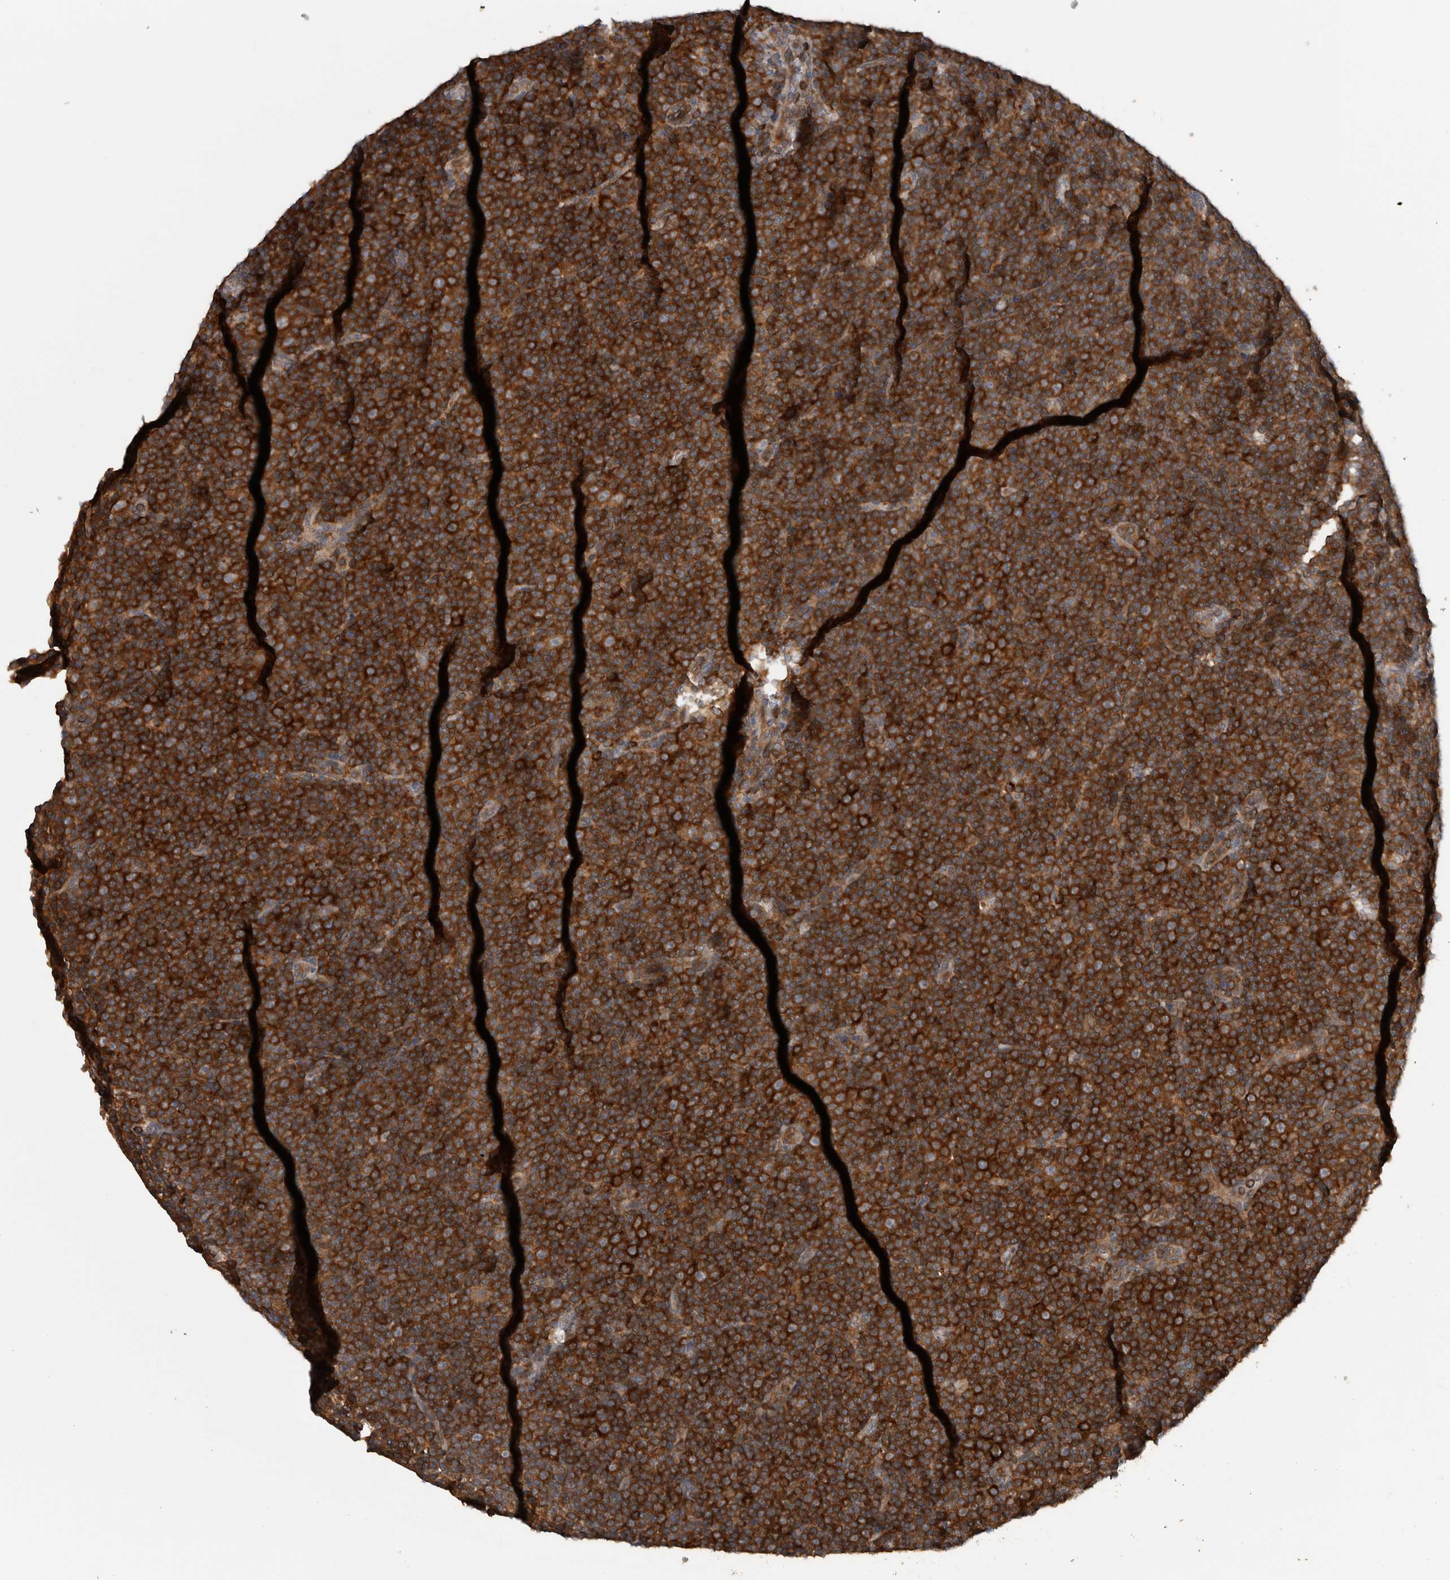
{"staining": {"intensity": "strong", "quantity": ">75%", "location": "cytoplasmic/membranous"}, "tissue": "lymphoma", "cell_type": "Tumor cells", "image_type": "cancer", "snomed": [{"axis": "morphology", "description": "Malignant lymphoma, non-Hodgkin's type, Low grade"}, {"axis": "topography", "description": "Lymph node"}], "caption": "An immunohistochemistry (IHC) image of tumor tissue is shown. Protein staining in brown highlights strong cytoplasmic/membranous positivity in lymphoma within tumor cells. (IHC, brightfield microscopy, high magnification).", "gene": "RIOK3", "patient": {"sex": "female", "age": 67}}